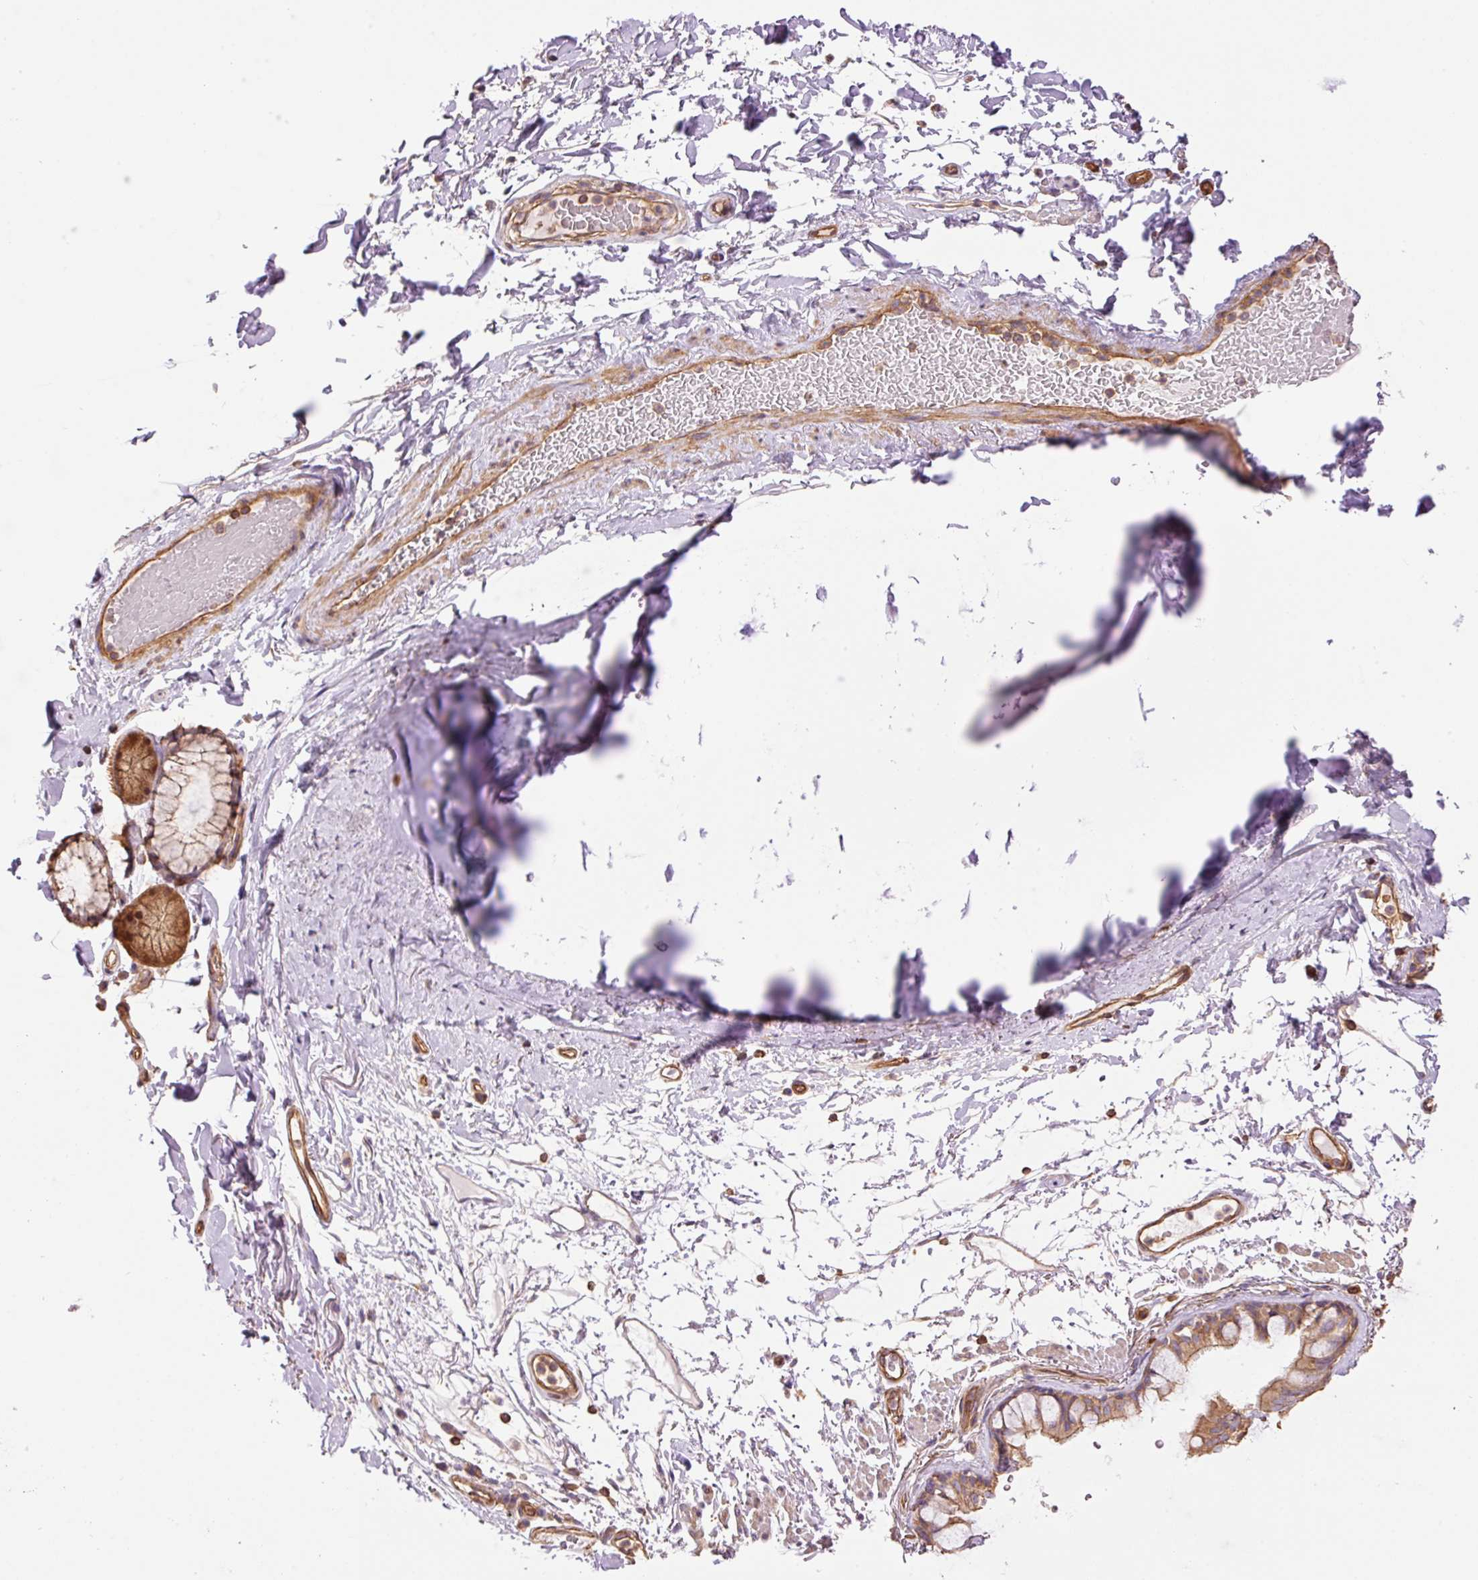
{"staining": {"intensity": "moderate", "quantity": ">75%", "location": "cytoplasmic/membranous"}, "tissue": "bronchus", "cell_type": "Respiratory epithelial cells", "image_type": "normal", "snomed": [{"axis": "morphology", "description": "Normal tissue, NOS"}, {"axis": "topography", "description": "Bronchus"}], "caption": "Unremarkable bronchus displays moderate cytoplasmic/membranous positivity in about >75% of respiratory epithelial cells The protein of interest is stained brown, and the nuclei are stained in blue (DAB (3,3'-diaminobenzidine) IHC with brightfield microscopy, high magnification)..", "gene": "PPP1R1B", "patient": {"sex": "male", "age": 70}}